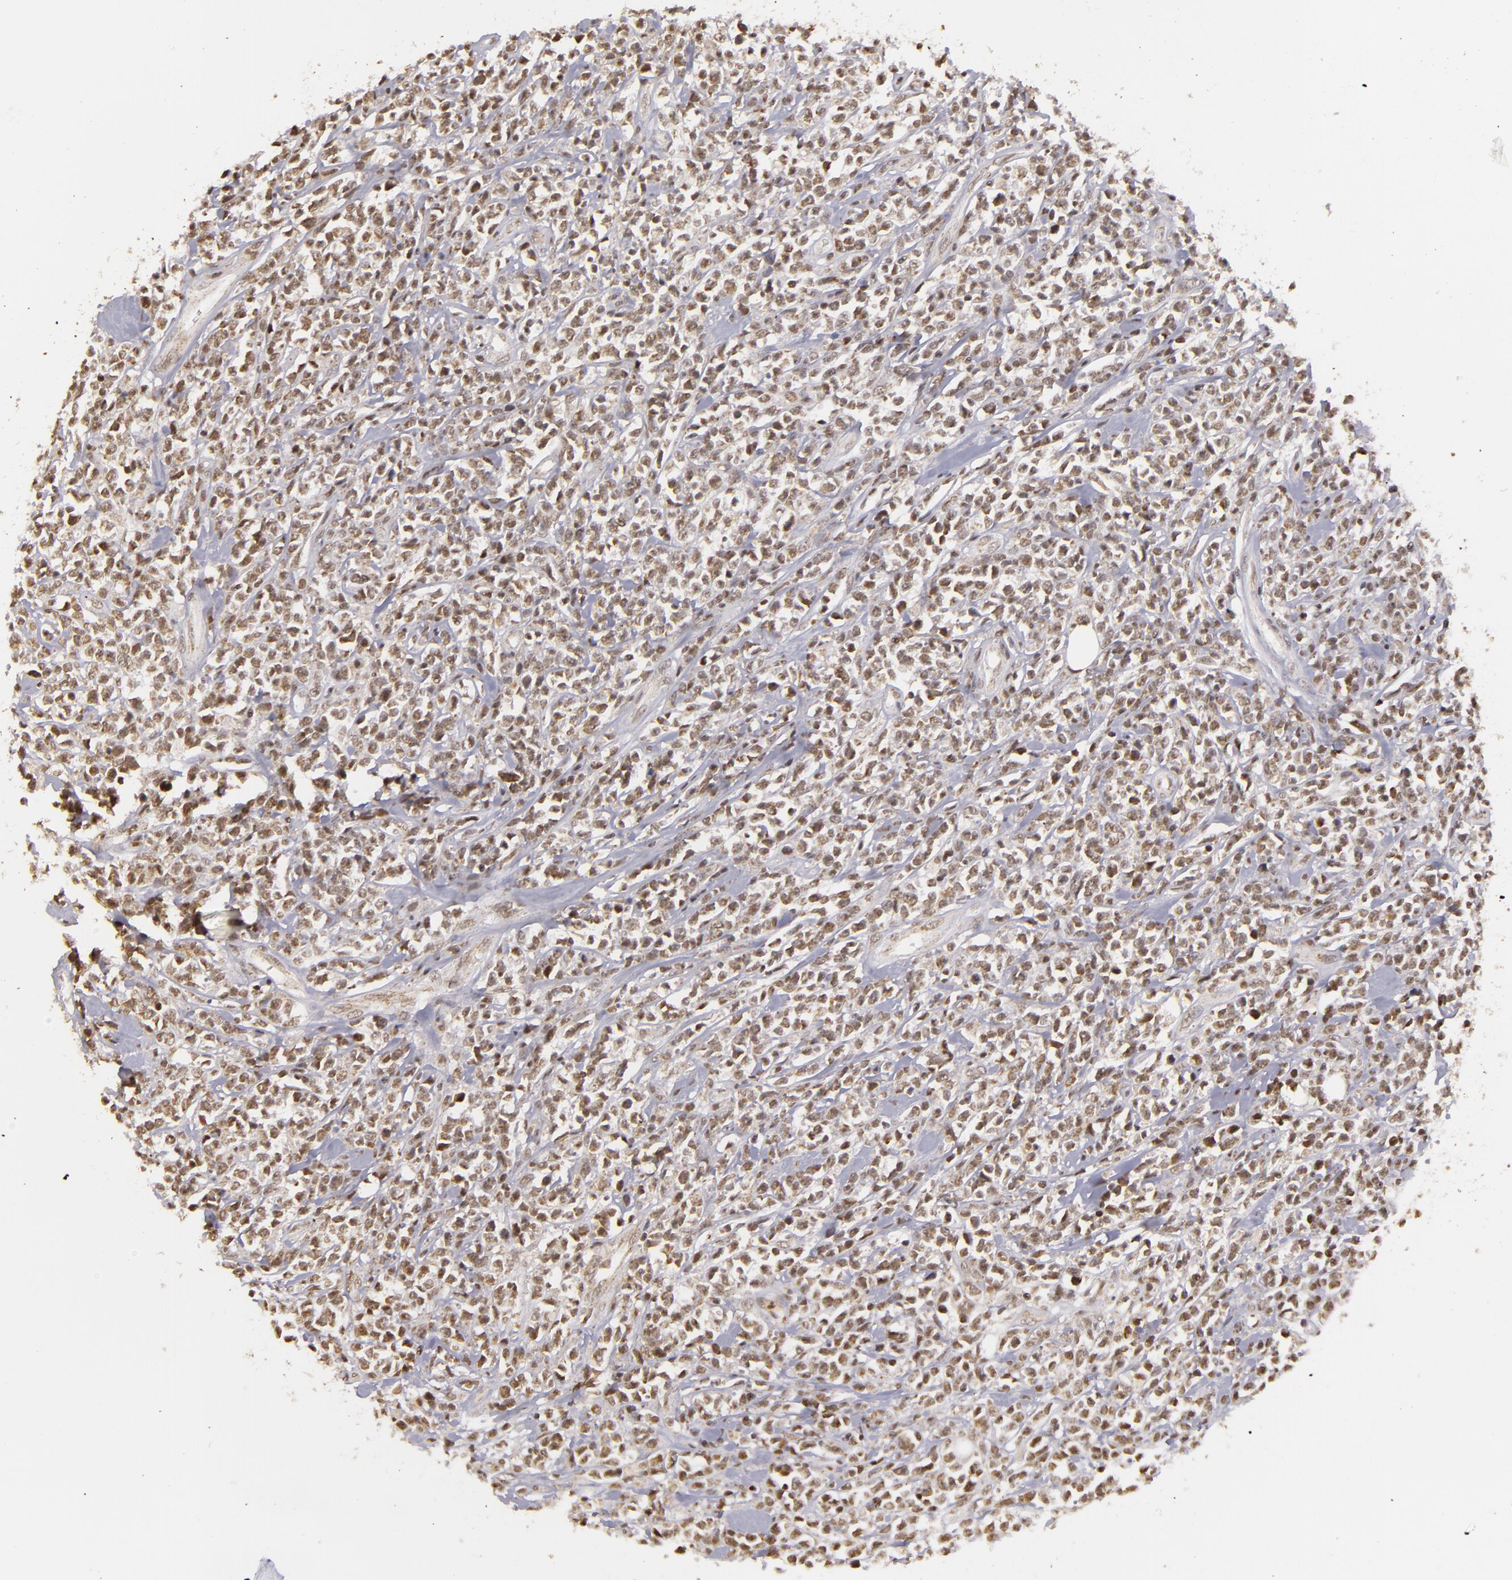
{"staining": {"intensity": "moderate", "quantity": ">75%", "location": "cytoplasmic/membranous"}, "tissue": "lymphoma", "cell_type": "Tumor cells", "image_type": "cancer", "snomed": [{"axis": "morphology", "description": "Malignant lymphoma, non-Hodgkin's type, High grade"}, {"axis": "topography", "description": "Colon"}], "caption": "High-power microscopy captured an IHC photomicrograph of lymphoma, revealing moderate cytoplasmic/membranous positivity in about >75% of tumor cells.", "gene": "MXD1", "patient": {"sex": "male", "age": 82}}